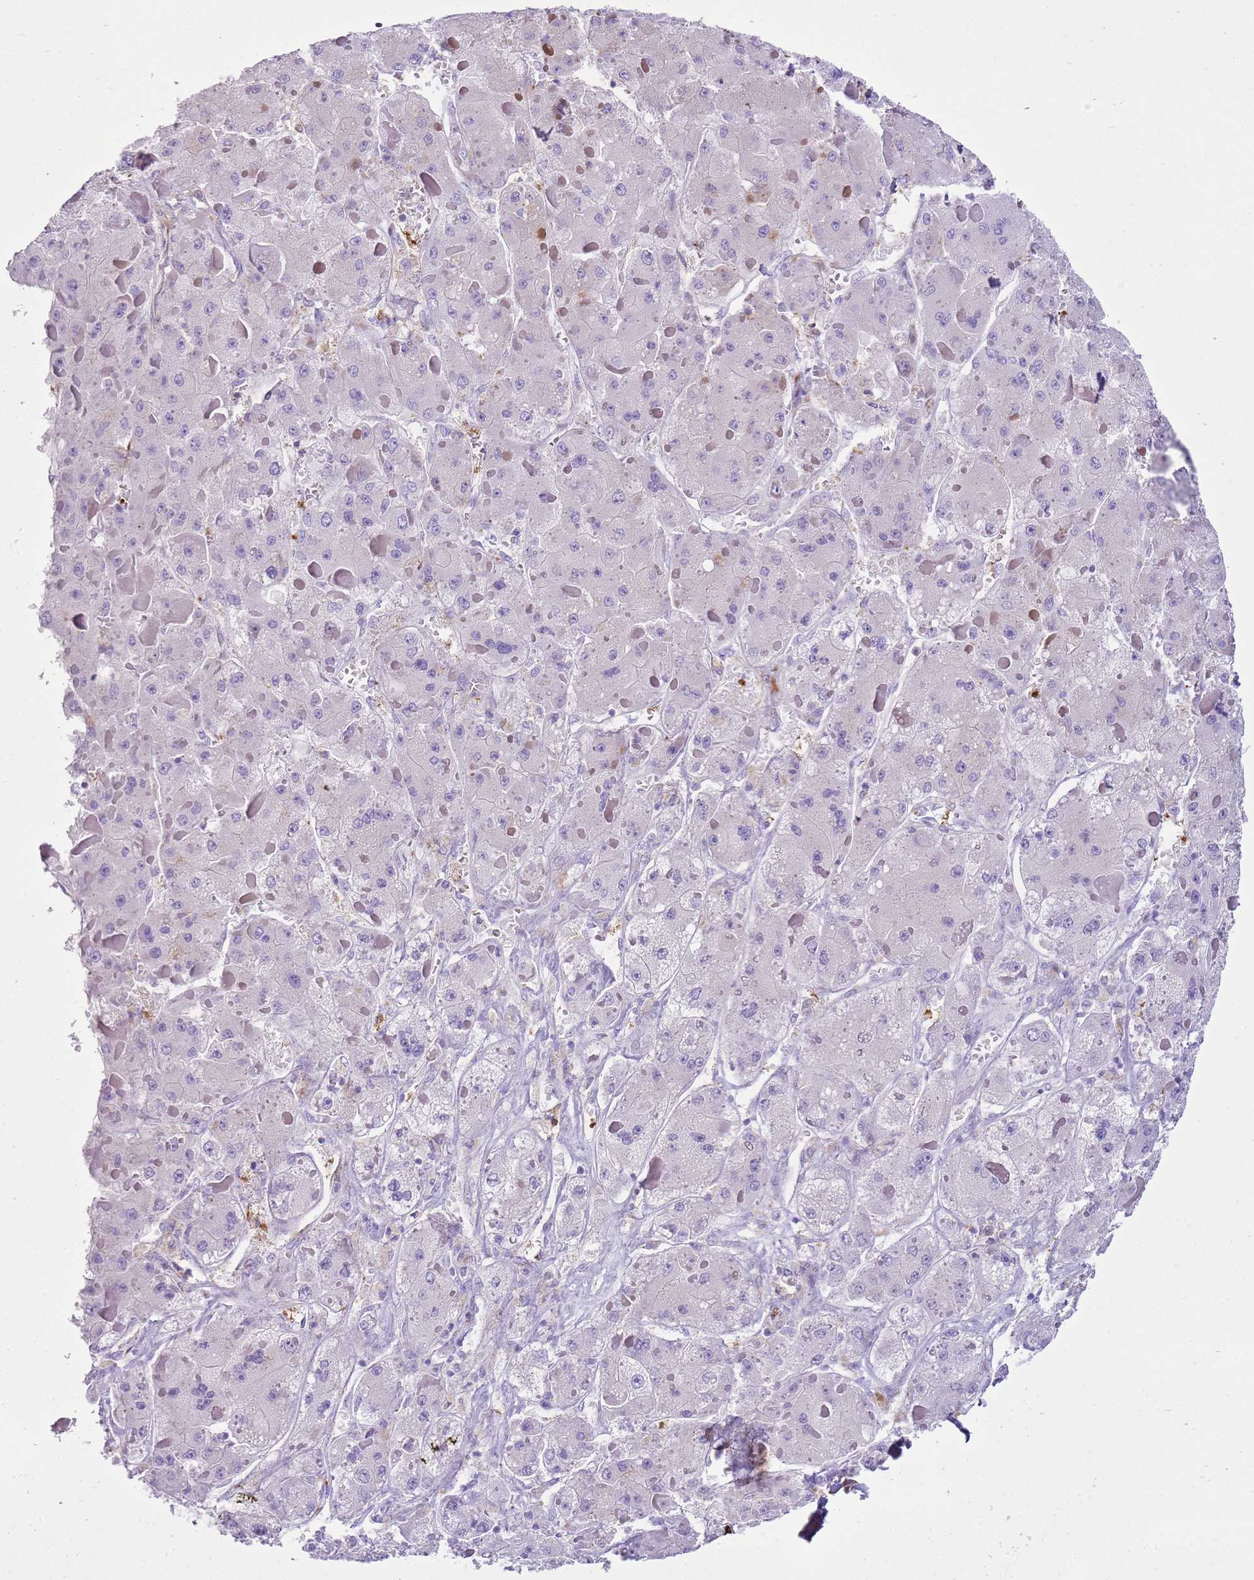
{"staining": {"intensity": "negative", "quantity": "none", "location": "none"}, "tissue": "liver cancer", "cell_type": "Tumor cells", "image_type": "cancer", "snomed": [{"axis": "morphology", "description": "Carcinoma, Hepatocellular, NOS"}, {"axis": "topography", "description": "Liver"}], "caption": "This micrograph is of liver hepatocellular carcinoma stained with IHC to label a protein in brown with the nuclei are counter-stained blue. There is no staining in tumor cells.", "gene": "SNX21", "patient": {"sex": "female", "age": 73}}